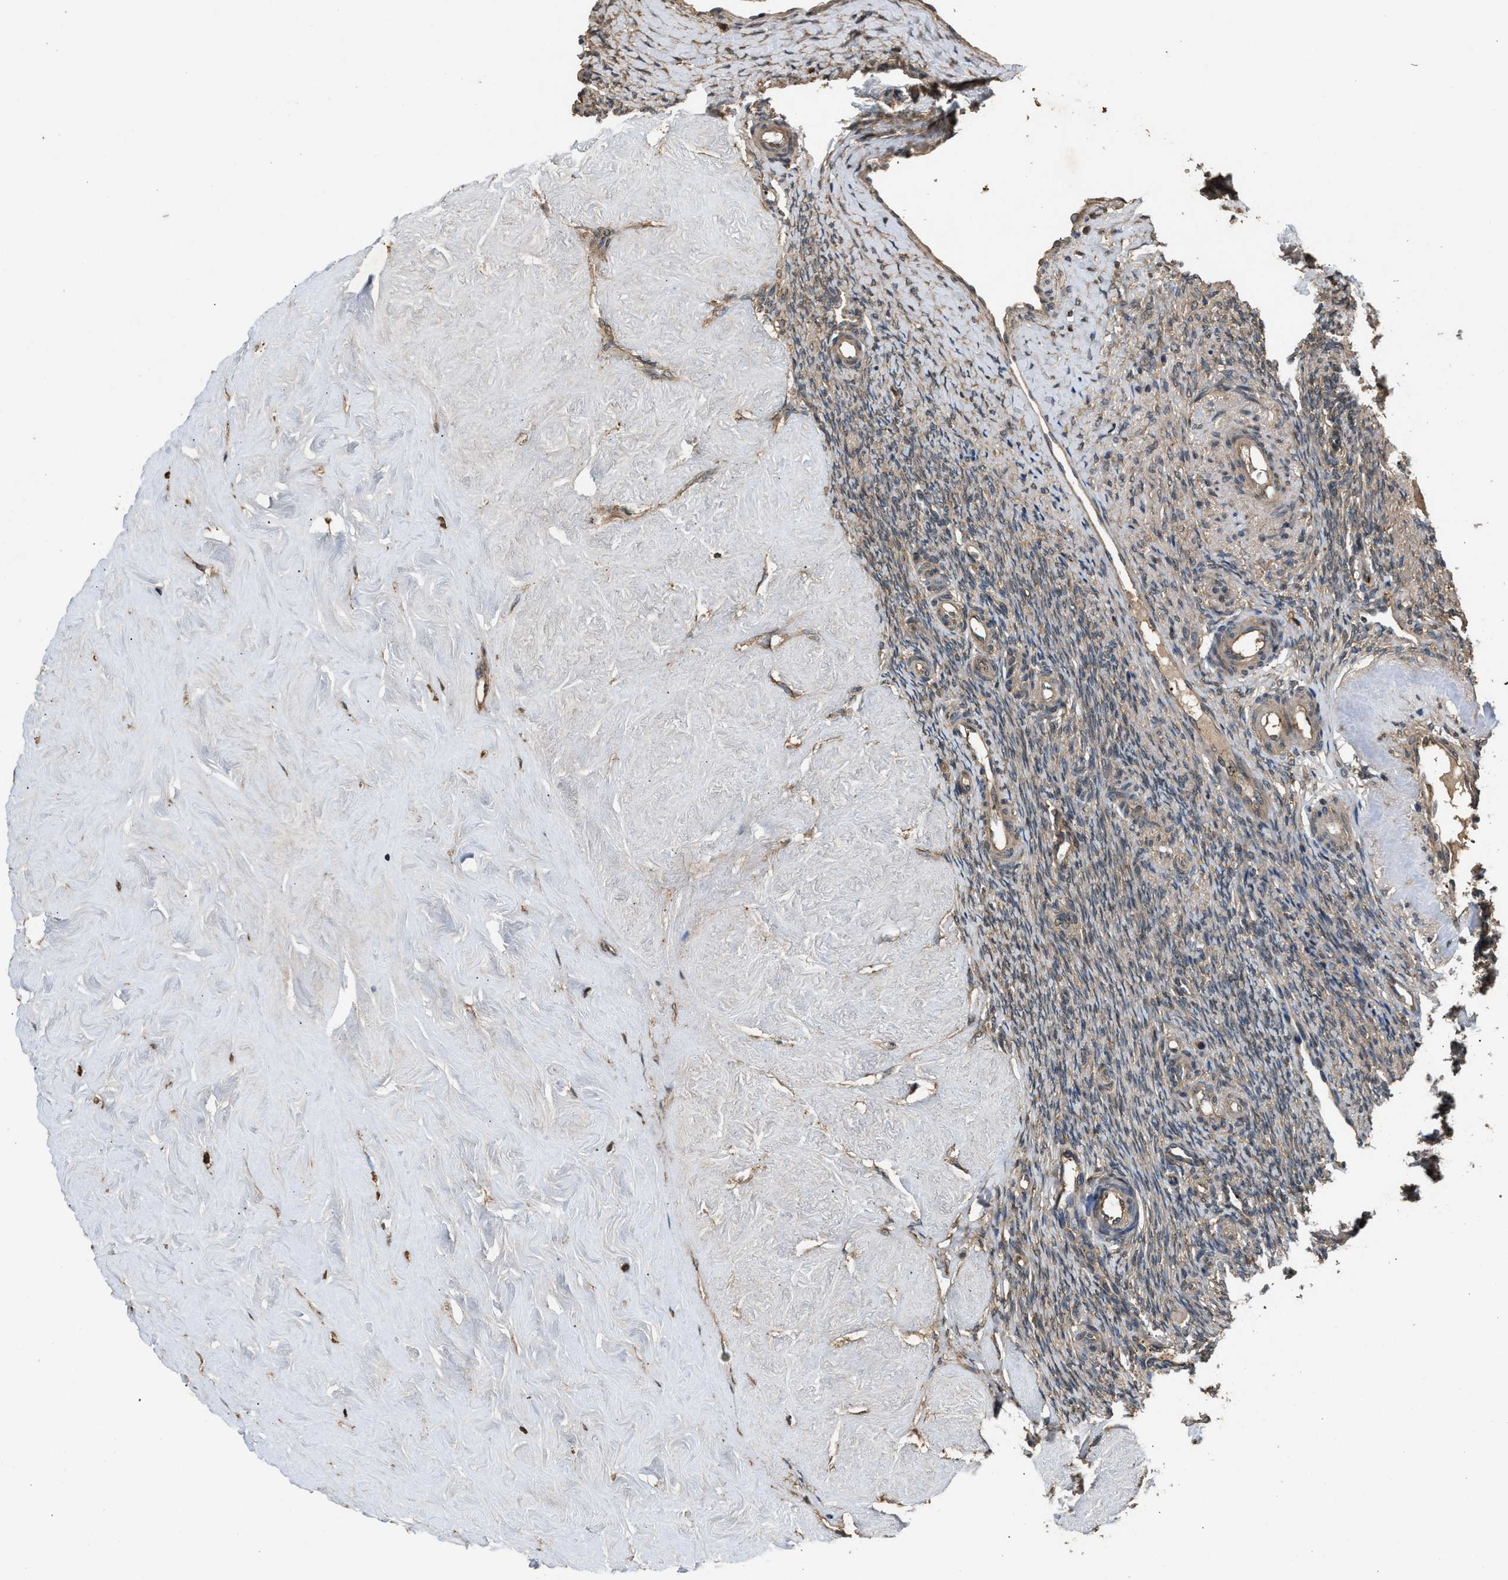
{"staining": {"intensity": "moderate", "quantity": ">75%", "location": "cytoplasmic/membranous"}, "tissue": "ovary", "cell_type": "Follicle cells", "image_type": "normal", "snomed": [{"axis": "morphology", "description": "Normal tissue, NOS"}, {"axis": "topography", "description": "Ovary"}], "caption": "Protein staining of unremarkable ovary exhibits moderate cytoplasmic/membranous staining in about >75% of follicle cells. Using DAB (3,3'-diaminobenzidine) (brown) and hematoxylin (blue) stains, captured at high magnification using brightfield microscopy.", "gene": "ARHGDIA", "patient": {"sex": "female", "age": 41}}